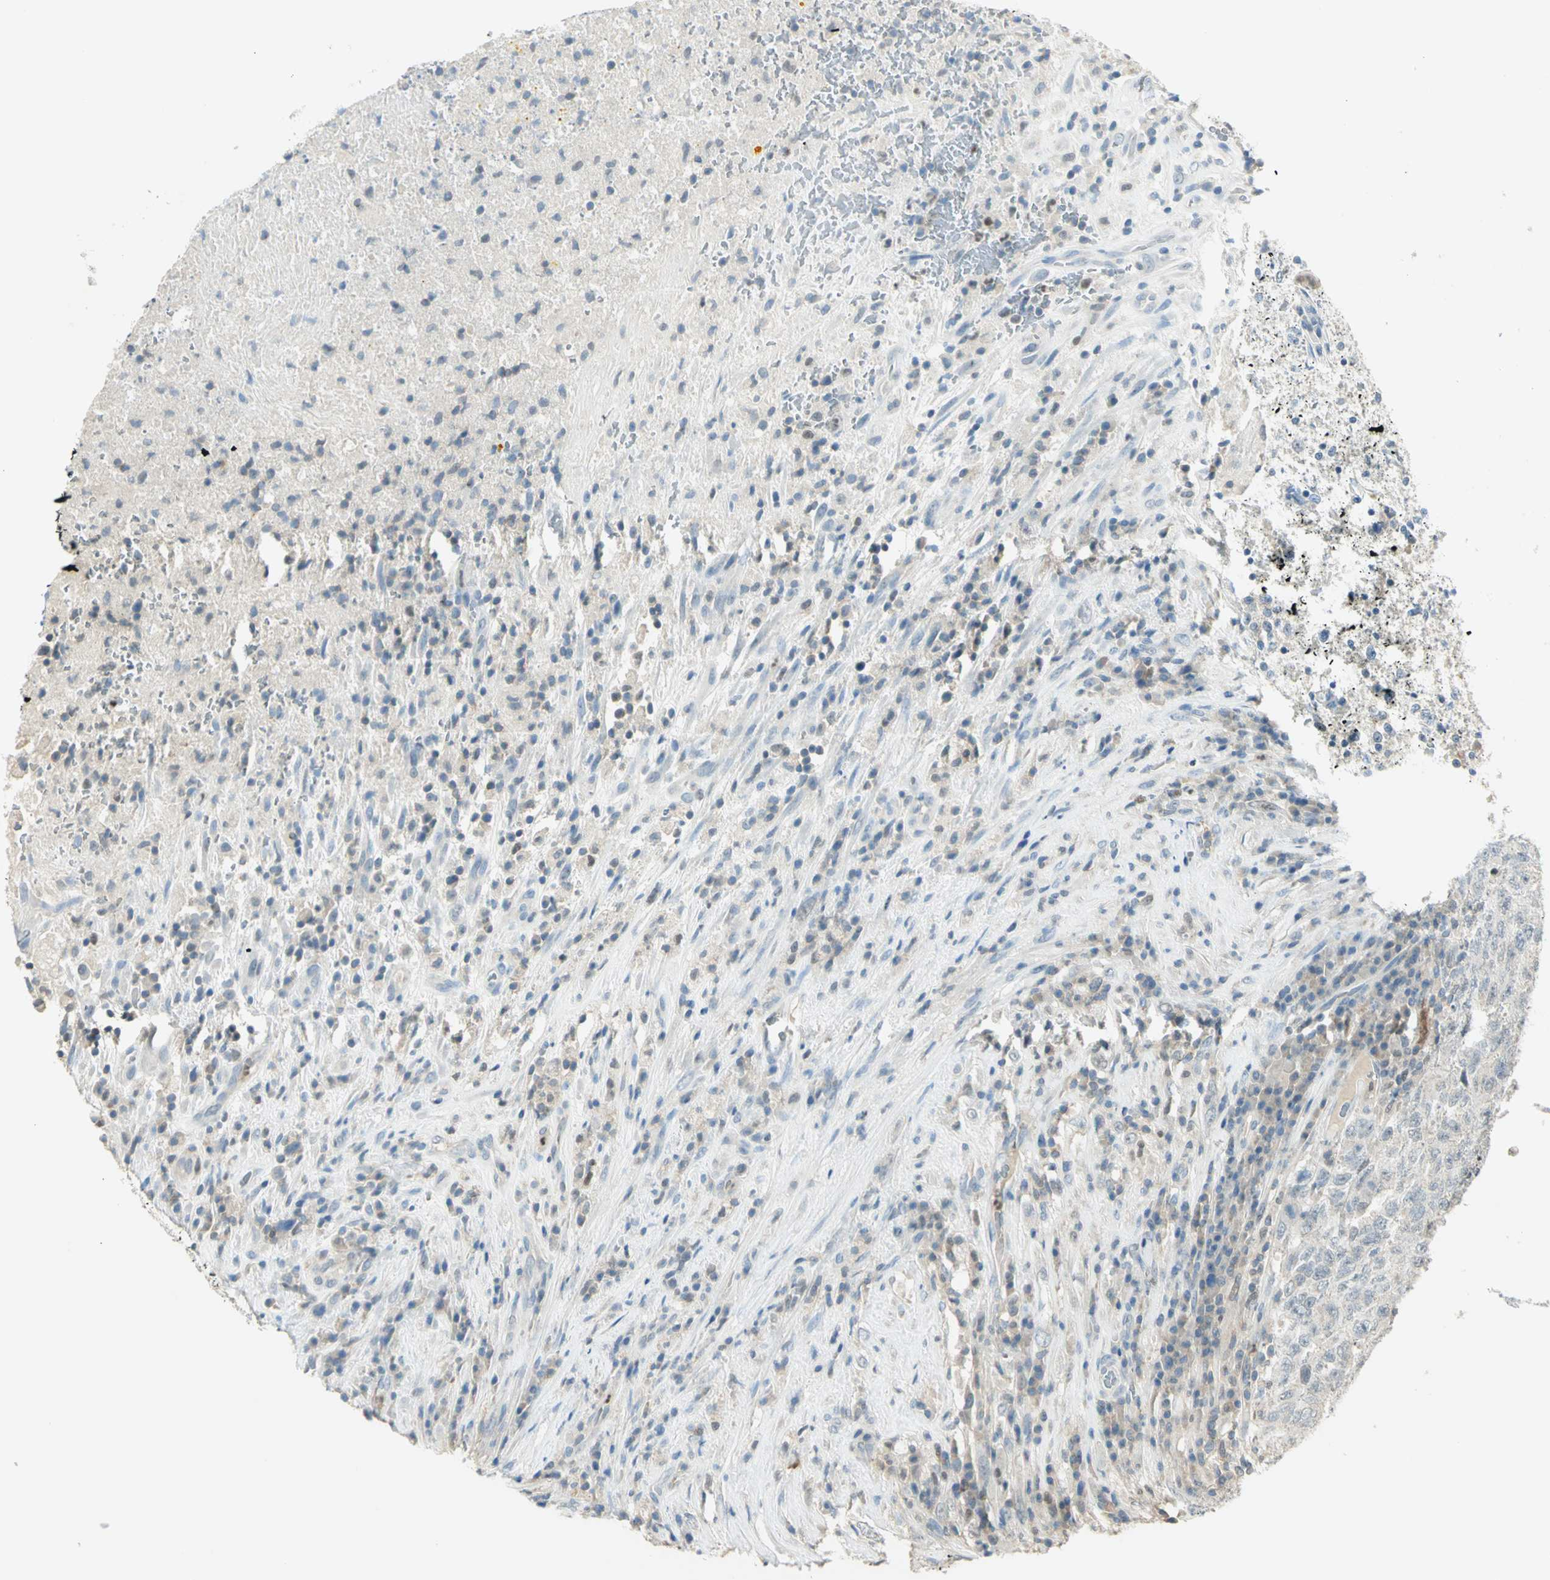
{"staining": {"intensity": "negative", "quantity": "none", "location": "none"}, "tissue": "testis cancer", "cell_type": "Tumor cells", "image_type": "cancer", "snomed": [{"axis": "morphology", "description": "Necrosis, NOS"}, {"axis": "morphology", "description": "Carcinoma, Embryonal, NOS"}, {"axis": "topography", "description": "Testis"}], "caption": "There is no significant expression in tumor cells of testis embryonal carcinoma. (DAB (3,3'-diaminobenzidine) immunohistochemistry visualized using brightfield microscopy, high magnification).", "gene": "BIRC2", "patient": {"sex": "male", "age": 19}}